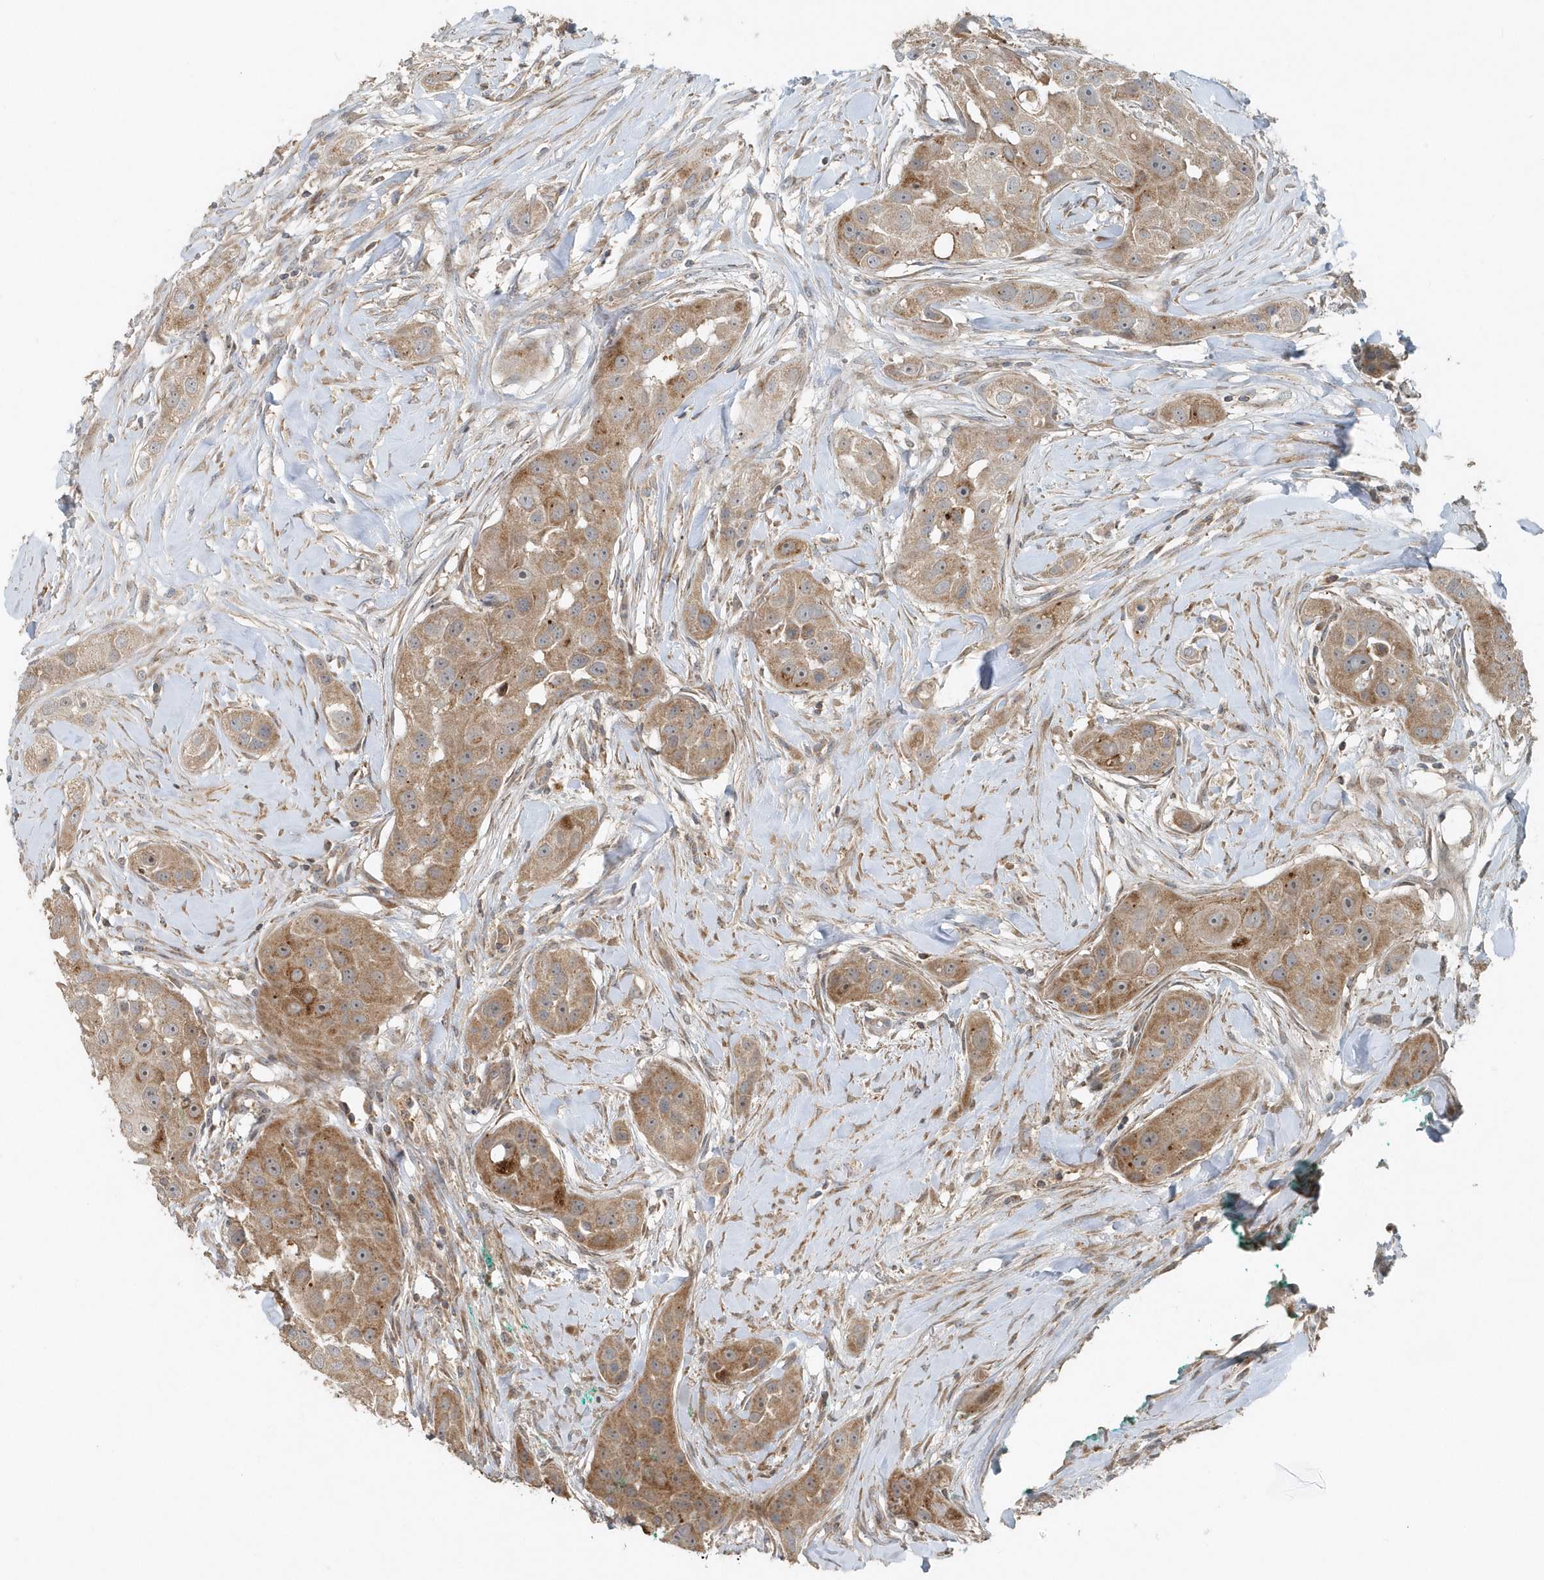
{"staining": {"intensity": "moderate", "quantity": ">75%", "location": "cytoplasmic/membranous"}, "tissue": "head and neck cancer", "cell_type": "Tumor cells", "image_type": "cancer", "snomed": [{"axis": "morphology", "description": "Normal tissue, NOS"}, {"axis": "morphology", "description": "Squamous cell carcinoma, NOS"}, {"axis": "topography", "description": "Skeletal muscle"}, {"axis": "topography", "description": "Head-Neck"}], "caption": "Protein expression analysis of head and neck squamous cell carcinoma shows moderate cytoplasmic/membranous positivity in about >75% of tumor cells.", "gene": "MMUT", "patient": {"sex": "male", "age": 51}}